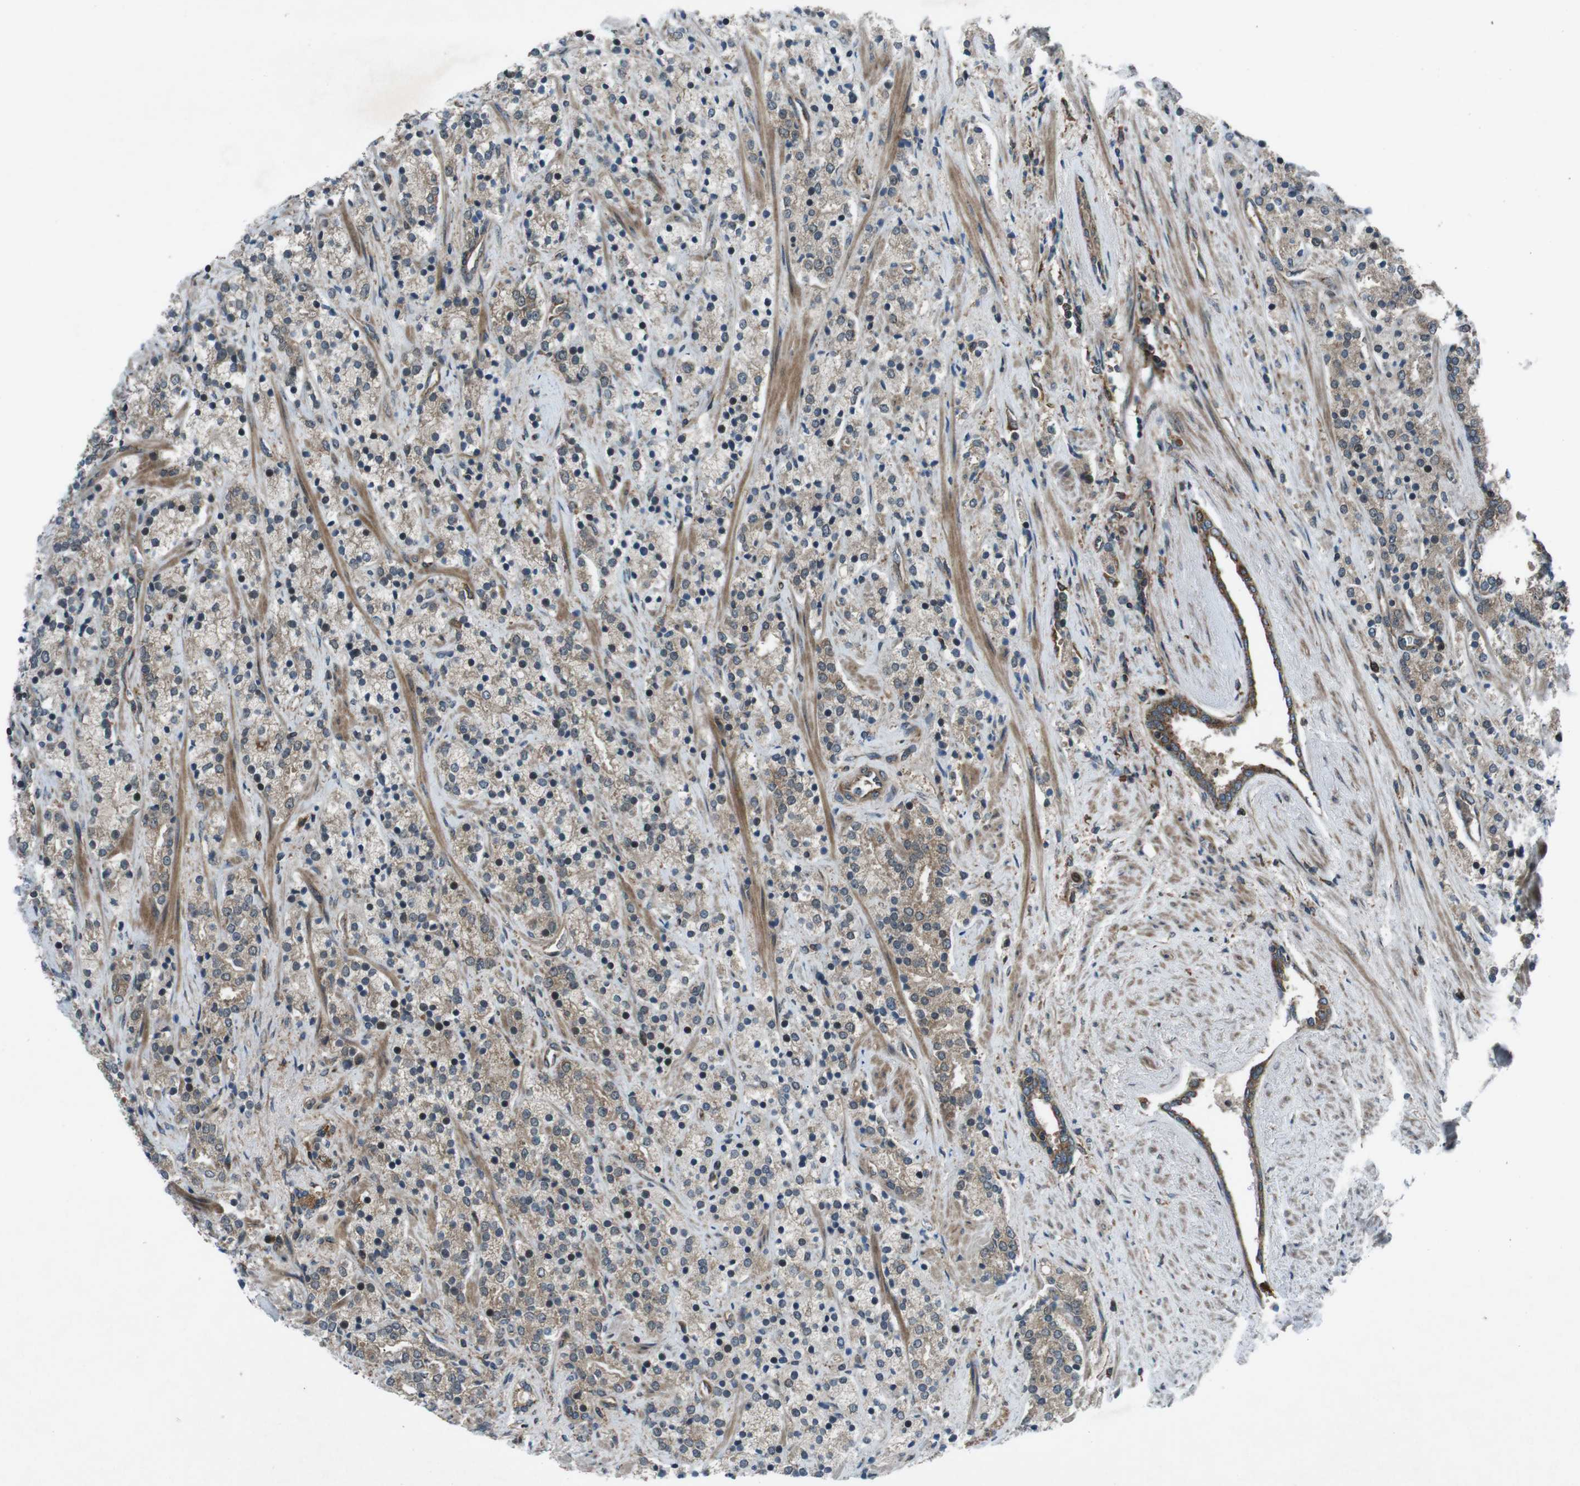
{"staining": {"intensity": "moderate", "quantity": "25%-75%", "location": "cytoplasmic/membranous"}, "tissue": "prostate cancer", "cell_type": "Tumor cells", "image_type": "cancer", "snomed": [{"axis": "morphology", "description": "Adenocarcinoma, High grade"}, {"axis": "topography", "description": "Prostate"}], "caption": "Immunohistochemistry photomicrograph of human high-grade adenocarcinoma (prostate) stained for a protein (brown), which exhibits medium levels of moderate cytoplasmic/membranous expression in about 25%-75% of tumor cells.", "gene": "SLC27A4", "patient": {"sex": "male", "age": 71}}